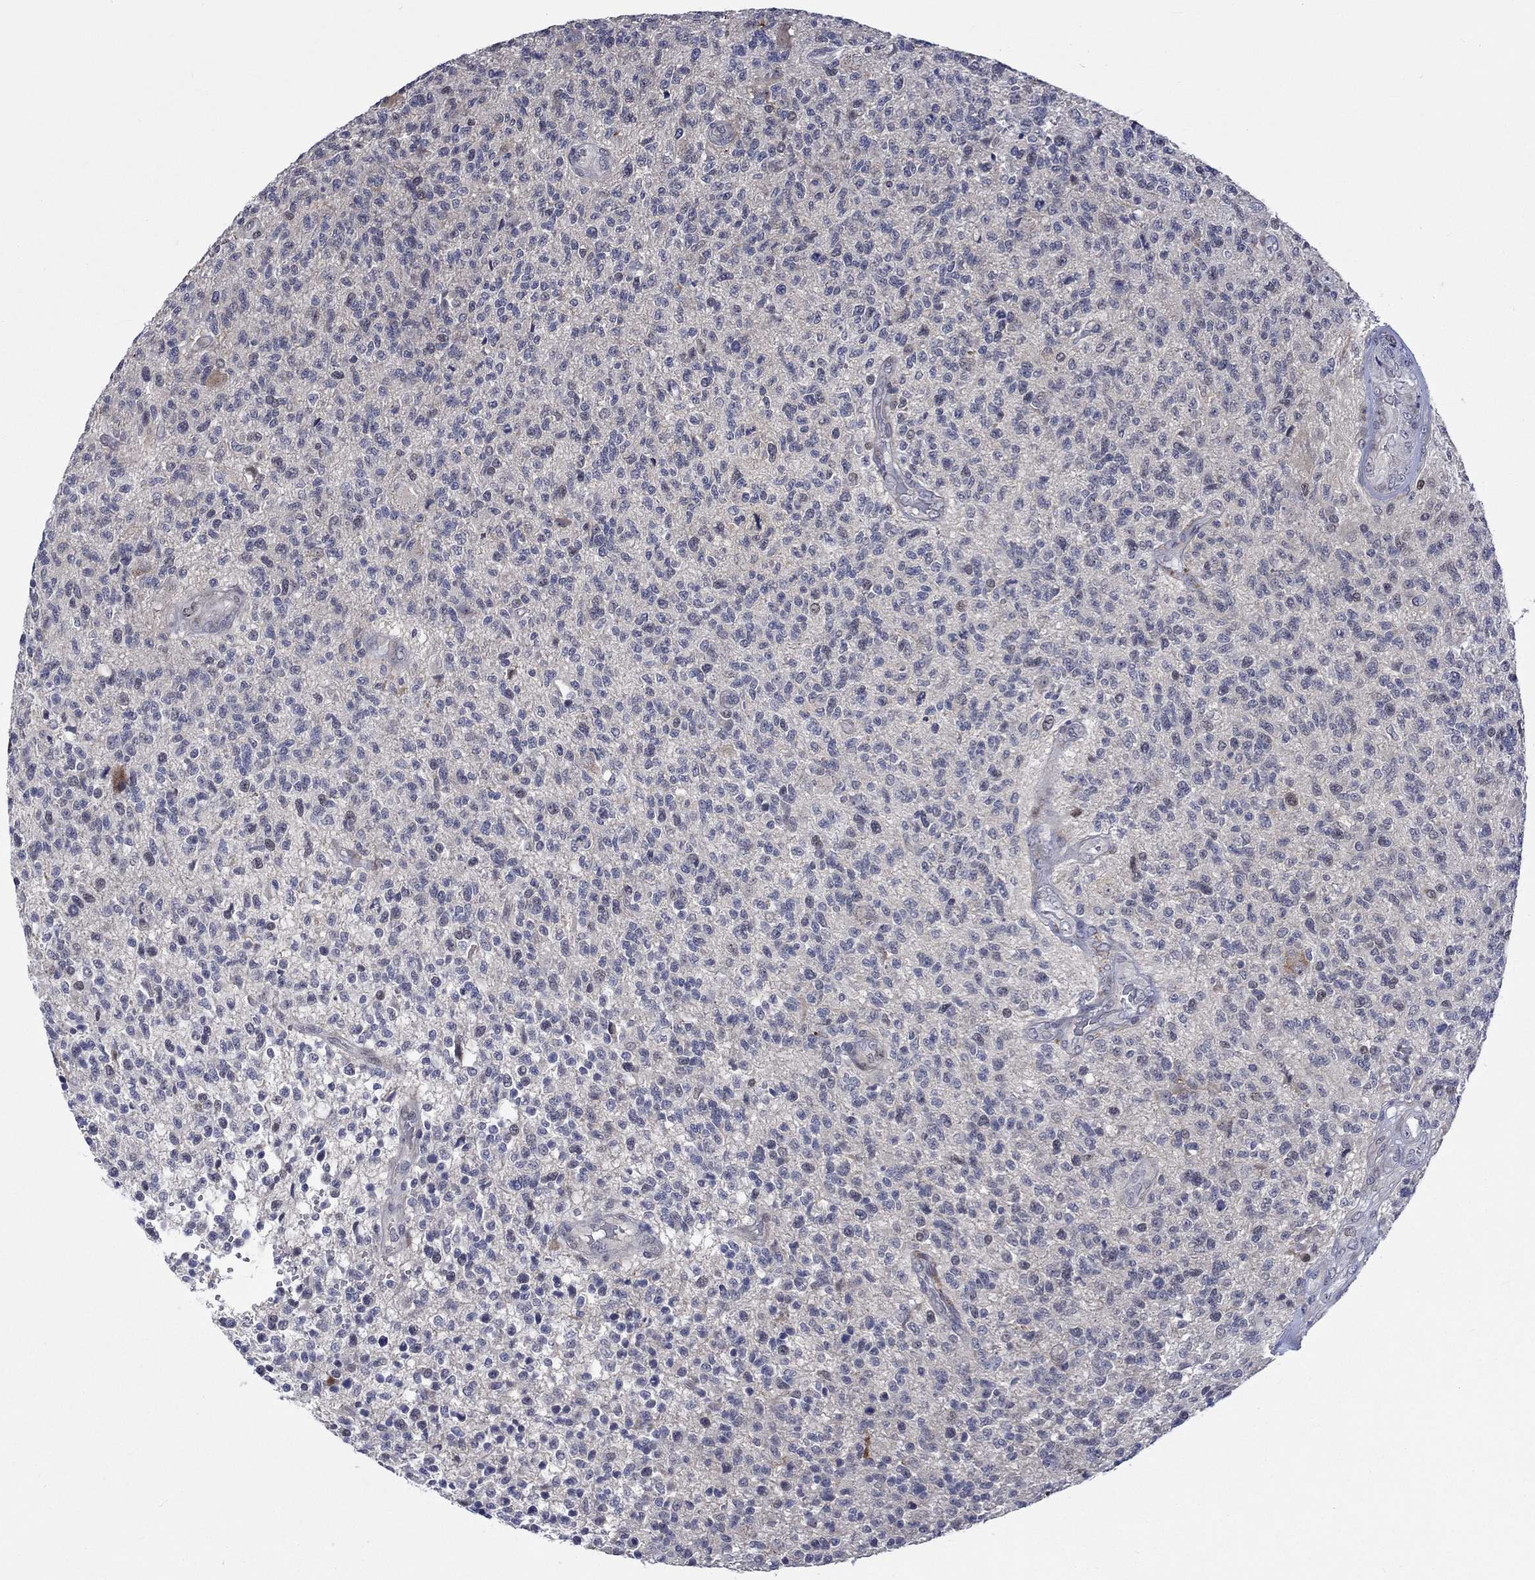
{"staining": {"intensity": "negative", "quantity": "none", "location": "none"}, "tissue": "glioma", "cell_type": "Tumor cells", "image_type": "cancer", "snomed": [{"axis": "morphology", "description": "Glioma, malignant, High grade"}, {"axis": "topography", "description": "Brain"}], "caption": "The immunohistochemistry (IHC) histopathology image has no significant staining in tumor cells of glioma tissue. (DAB (3,3'-diaminobenzidine) IHC with hematoxylin counter stain).", "gene": "E2F8", "patient": {"sex": "male", "age": 56}}